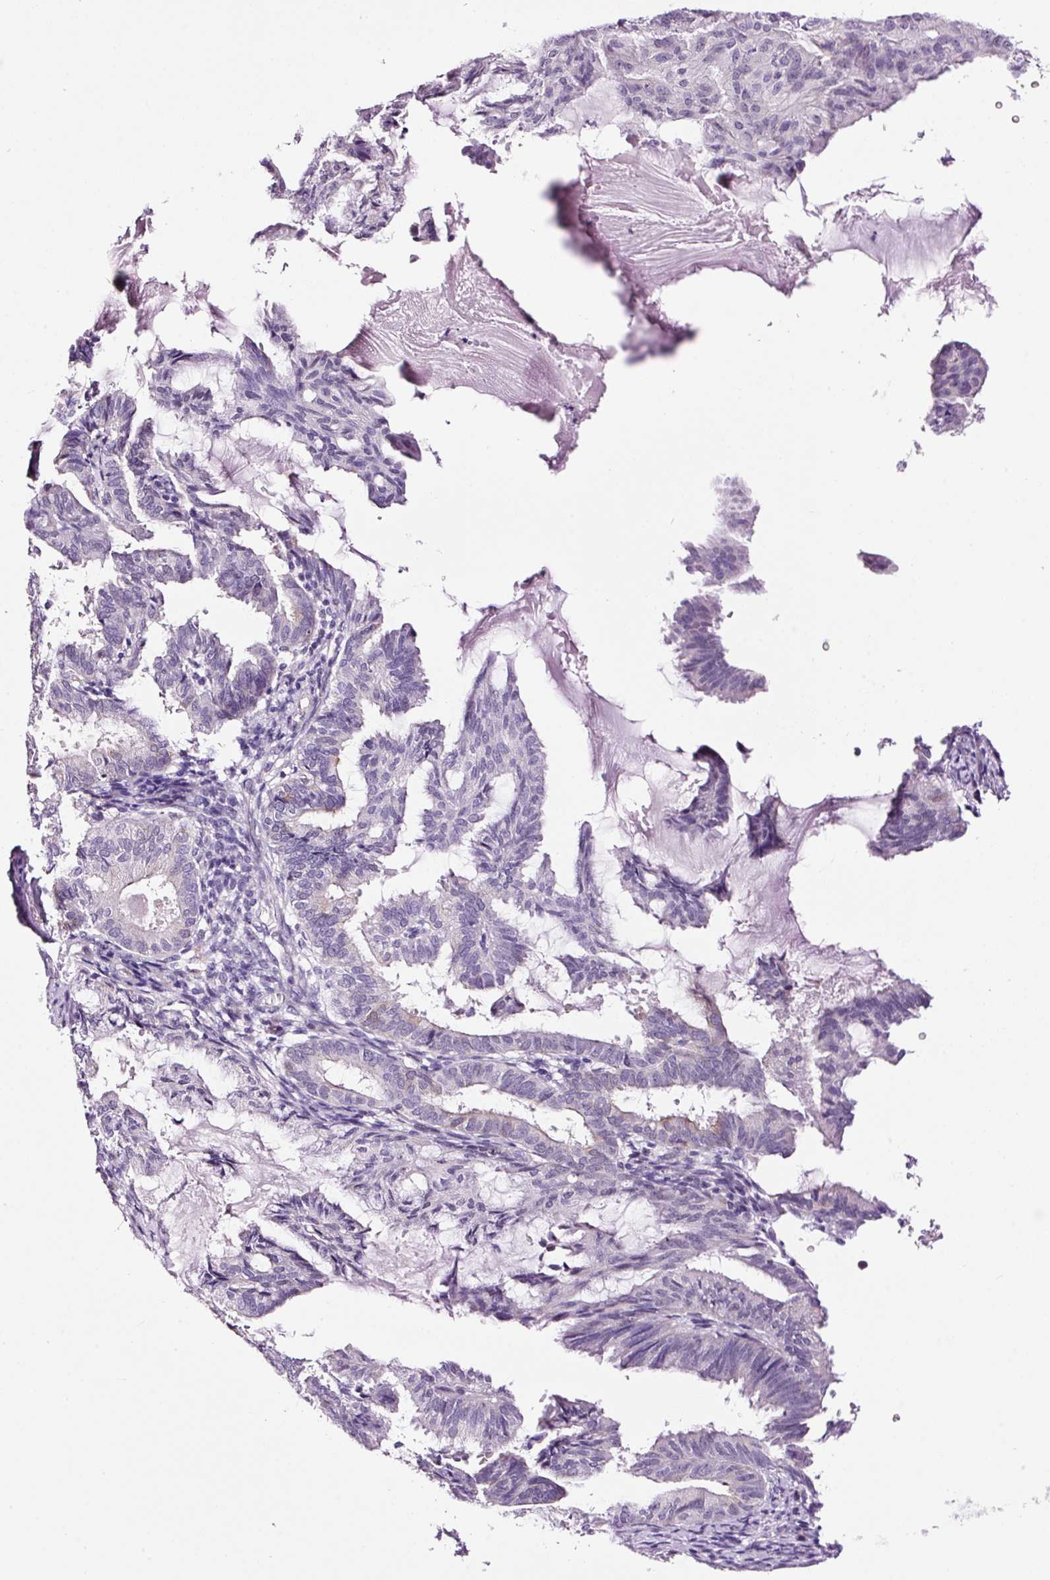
{"staining": {"intensity": "negative", "quantity": "none", "location": "none"}, "tissue": "endometrial cancer", "cell_type": "Tumor cells", "image_type": "cancer", "snomed": [{"axis": "morphology", "description": "Adenocarcinoma, NOS"}, {"axis": "topography", "description": "Endometrium"}], "caption": "Tumor cells are negative for brown protein staining in endometrial cancer.", "gene": "RTF2", "patient": {"sex": "female", "age": 86}}